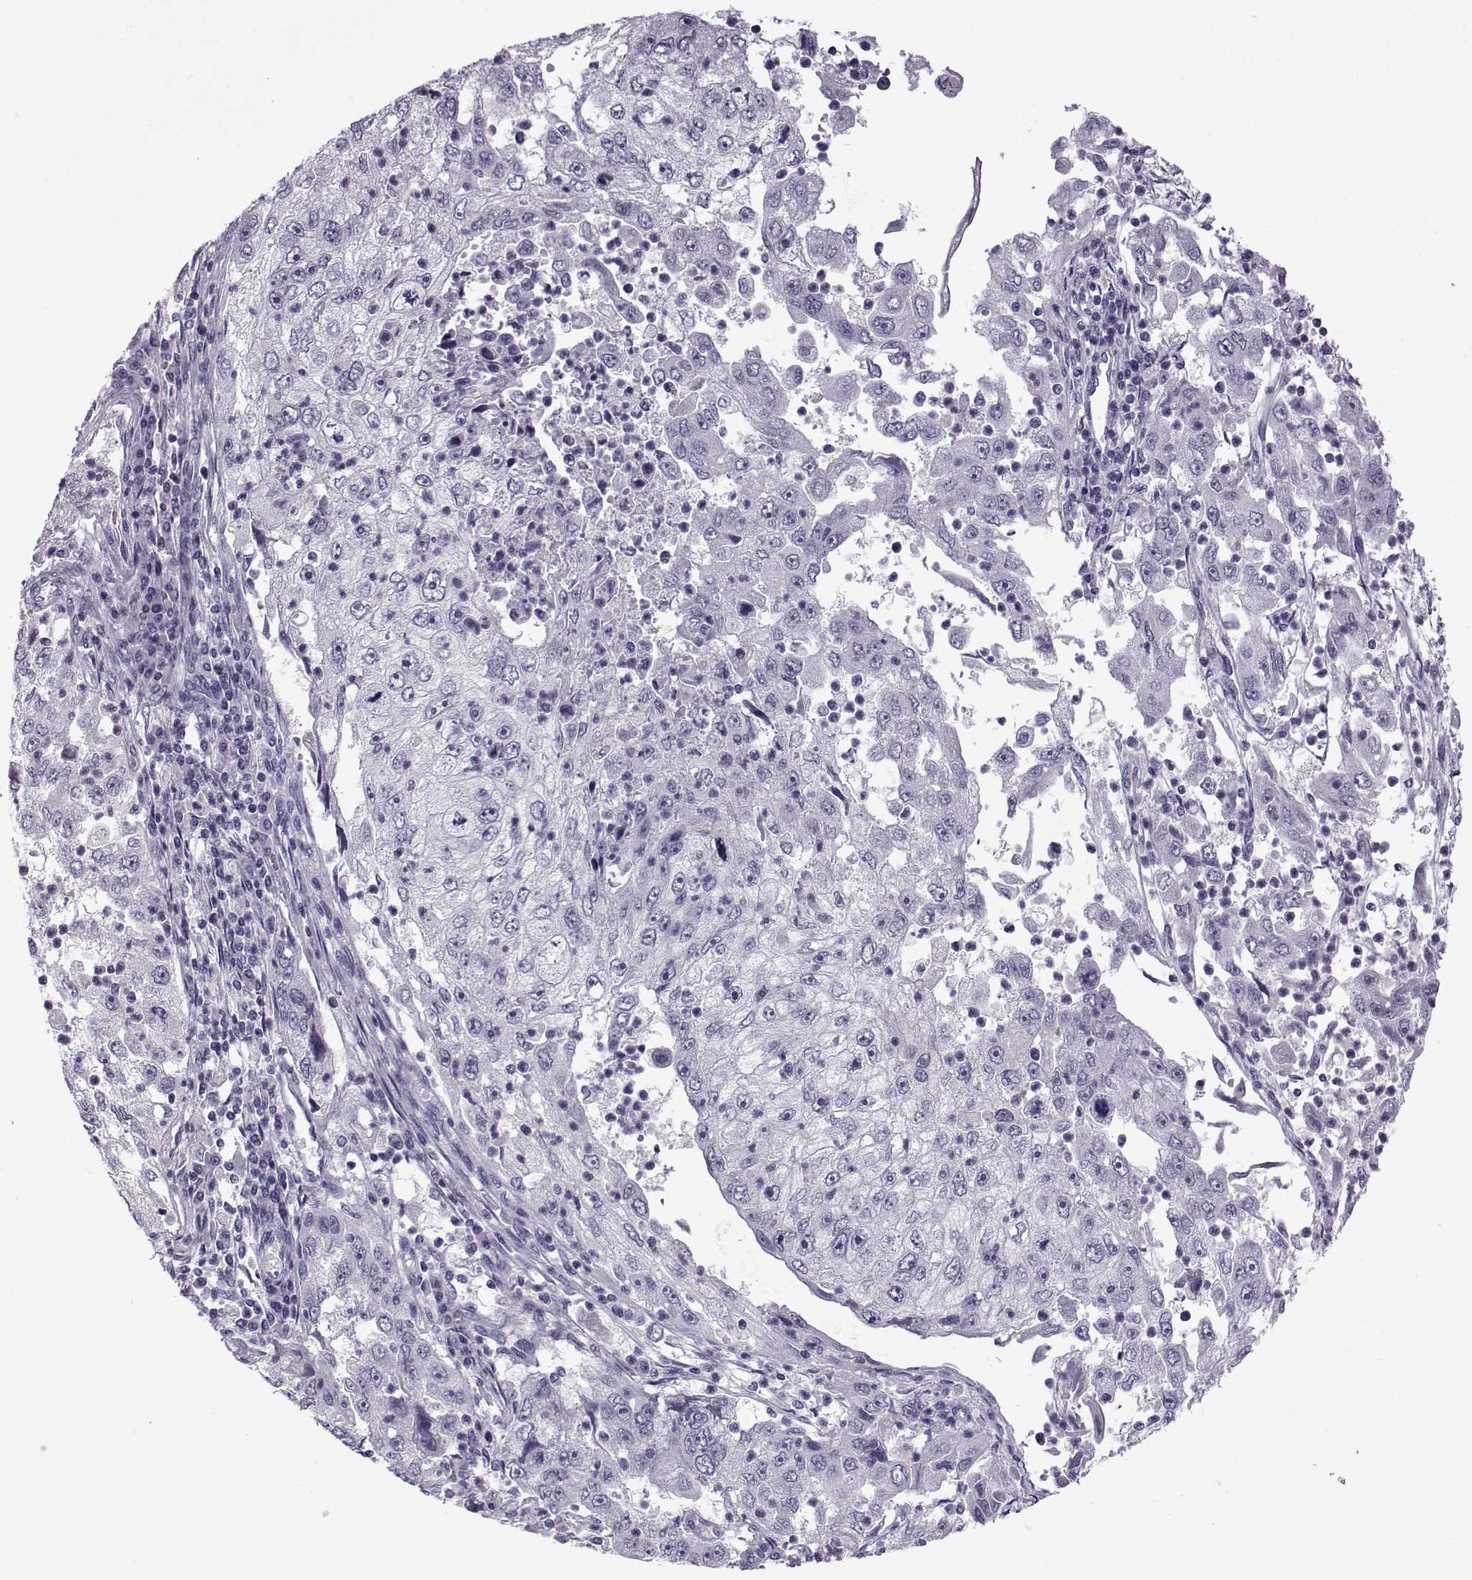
{"staining": {"intensity": "negative", "quantity": "none", "location": "none"}, "tissue": "cervical cancer", "cell_type": "Tumor cells", "image_type": "cancer", "snomed": [{"axis": "morphology", "description": "Squamous cell carcinoma, NOS"}, {"axis": "topography", "description": "Cervix"}], "caption": "Tumor cells are negative for protein expression in human cervical squamous cell carcinoma.", "gene": "OIP5", "patient": {"sex": "female", "age": 36}}